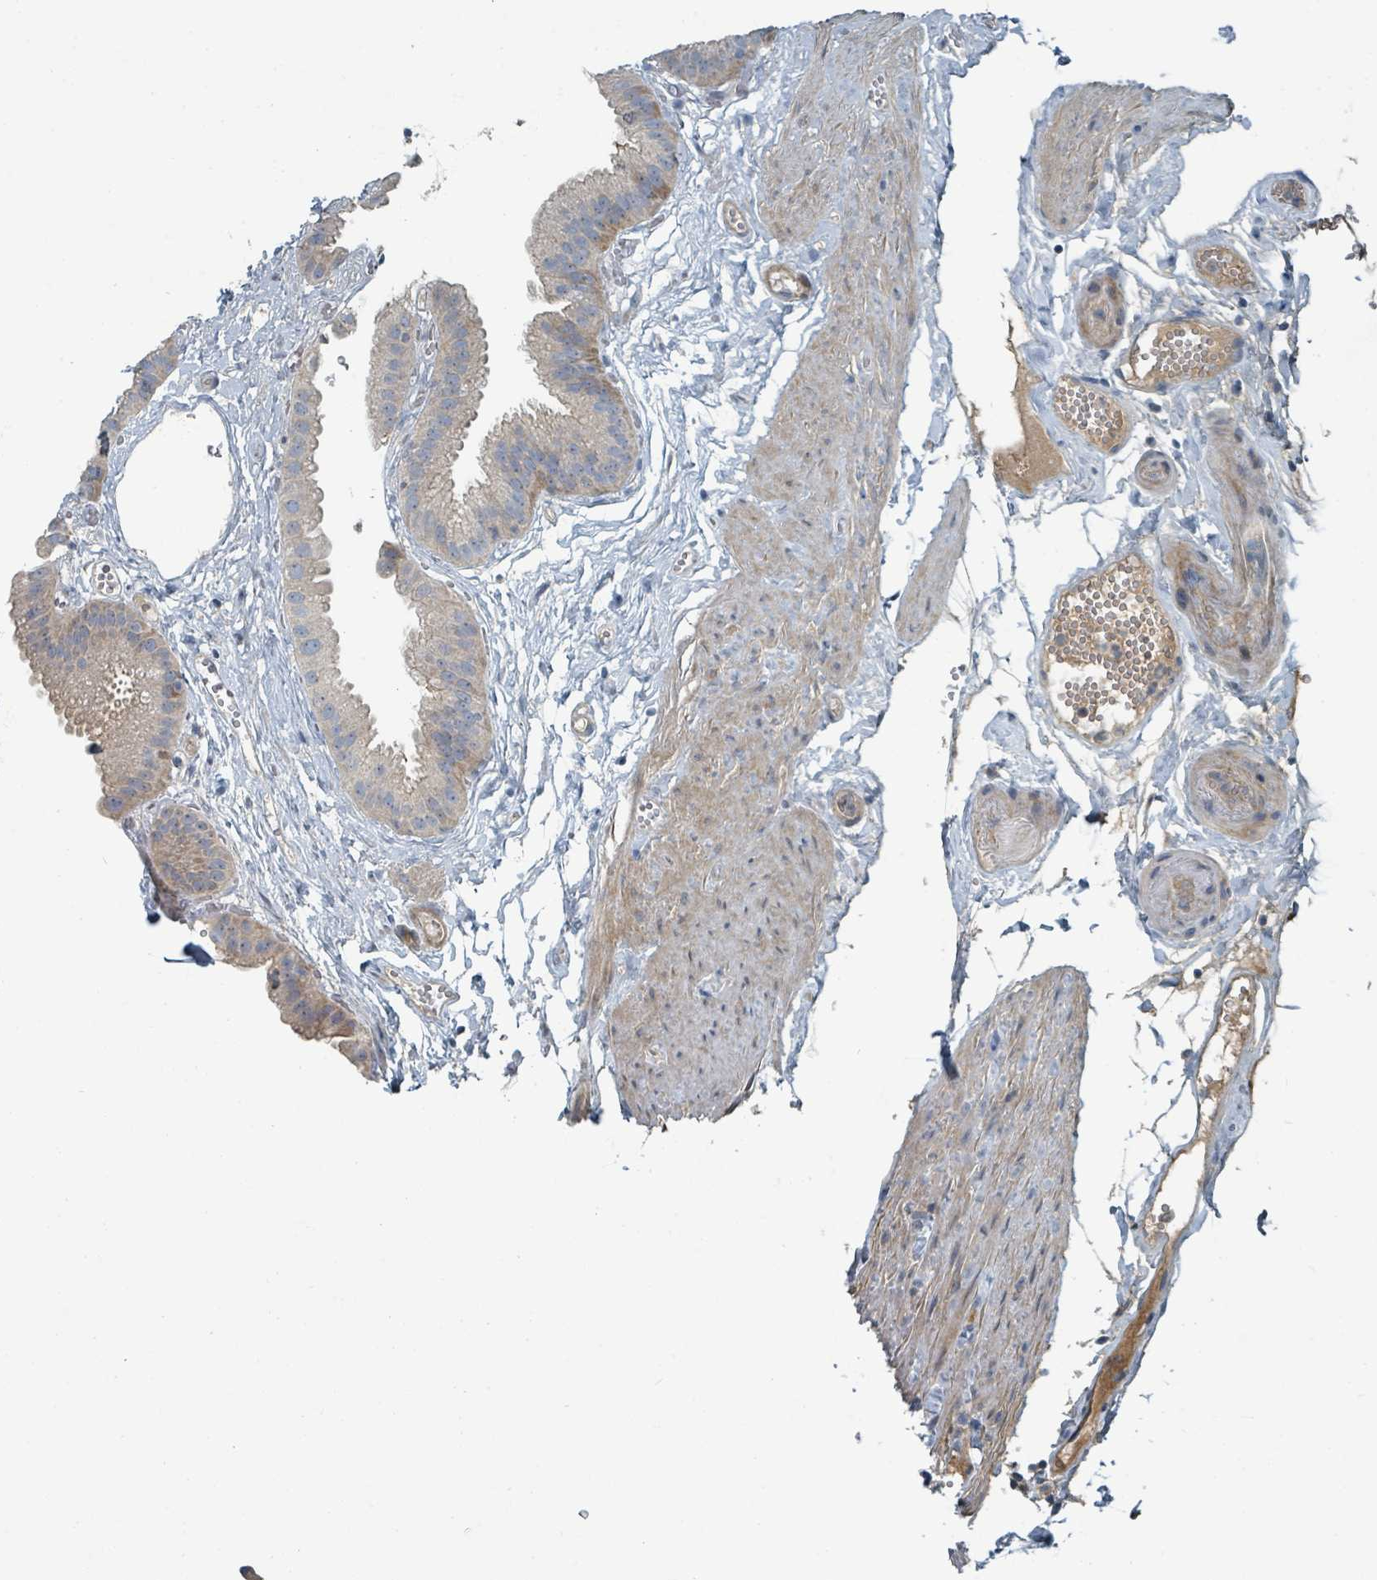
{"staining": {"intensity": "weak", "quantity": "25%-75%", "location": "cytoplasmic/membranous"}, "tissue": "gallbladder", "cell_type": "Glandular cells", "image_type": "normal", "snomed": [{"axis": "morphology", "description": "Normal tissue, NOS"}, {"axis": "topography", "description": "Gallbladder"}], "caption": "Protein expression analysis of unremarkable gallbladder displays weak cytoplasmic/membranous staining in about 25%-75% of glandular cells.", "gene": "SLC44A5", "patient": {"sex": "female", "age": 61}}